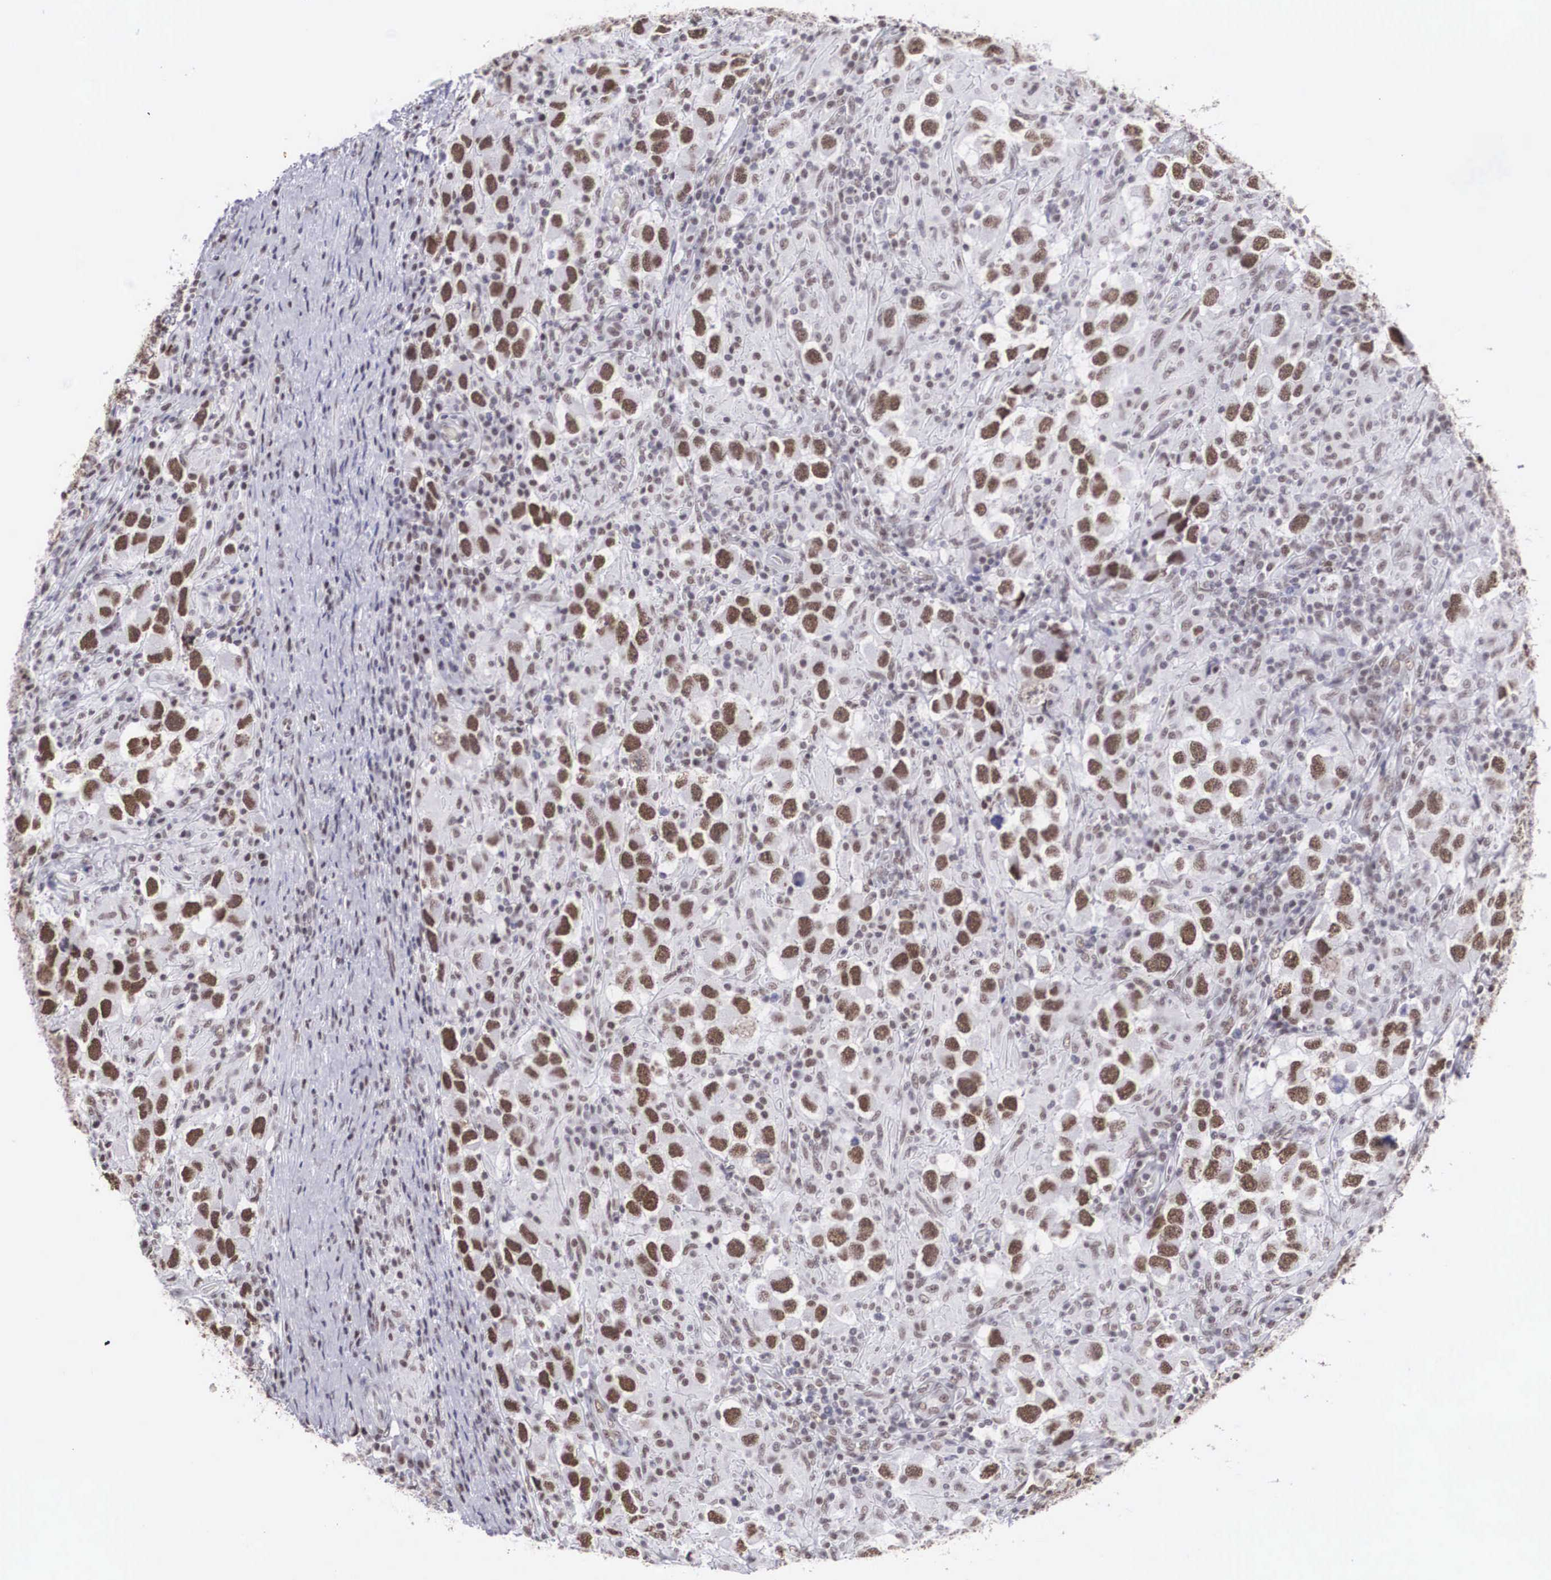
{"staining": {"intensity": "strong", "quantity": ">75%", "location": "nuclear"}, "tissue": "testis cancer", "cell_type": "Tumor cells", "image_type": "cancer", "snomed": [{"axis": "morphology", "description": "Carcinoma, Embryonal, NOS"}, {"axis": "topography", "description": "Testis"}], "caption": "Brown immunohistochemical staining in human testis cancer demonstrates strong nuclear positivity in about >75% of tumor cells.", "gene": "CSTF2", "patient": {"sex": "male", "age": 21}}